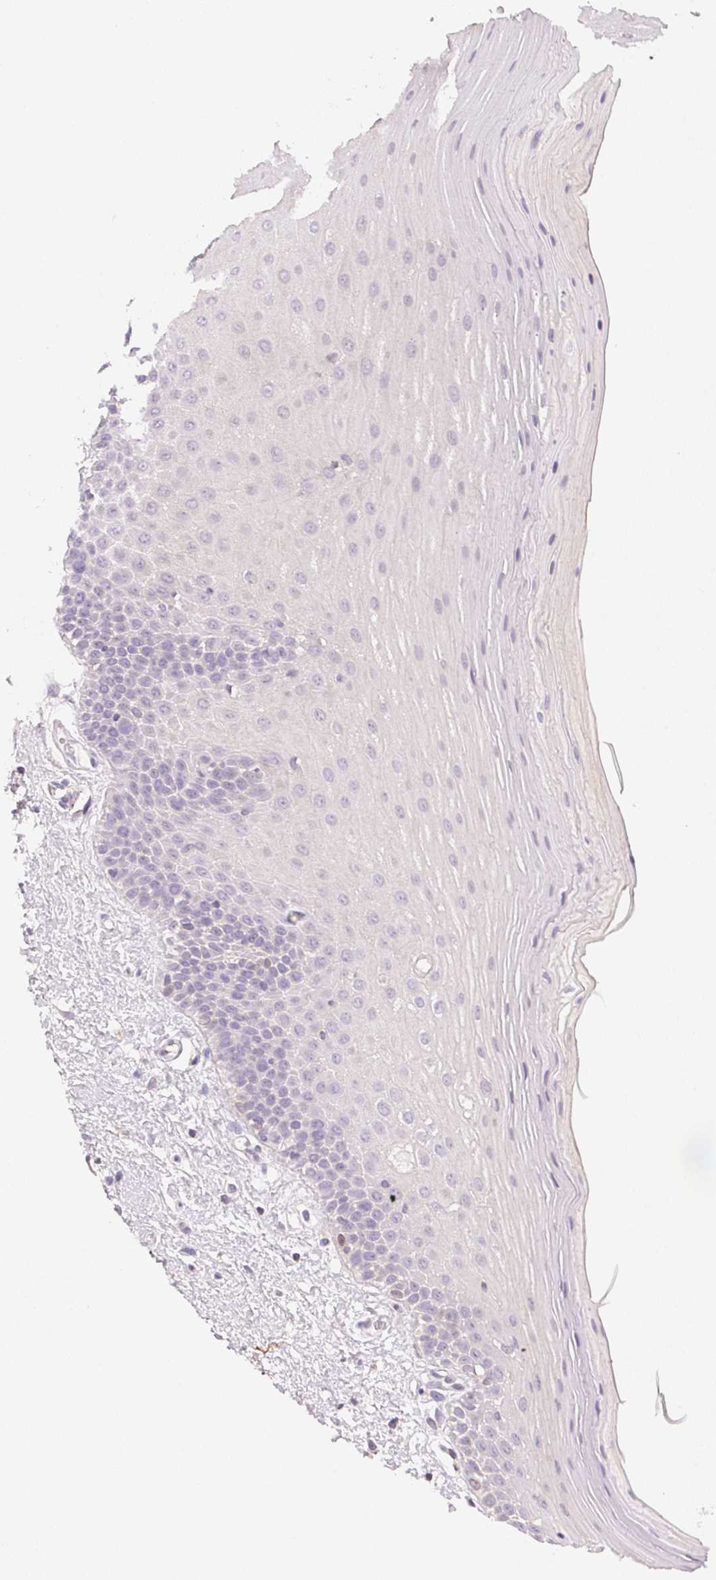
{"staining": {"intensity": "negative", "quantity": "none", "location": "none"}, "tissue": "oral mucosa", "cell_type": "Squamous epithelial cells", "image_type": "normal", "snomed": [{"axis": "morphology", "description": "Normal tissue, NOS"}, {"axis": "morphology", "description": "Squamous cell carcinoma, NOS"}, {"axis": "topography", "description": "Oral tissue"}, {"axis": "topography", "description": "Tounge, NOS"}, {"axis": "topography", "description": "Head-Neck"}], "caption": "This is an immunohistochemistry (IHC) image of benign human oral mucosa. There is no expression in squamous epithelial cells.", "gene": "LRRC23", "patient": {"sex": "male", "age": 62}}